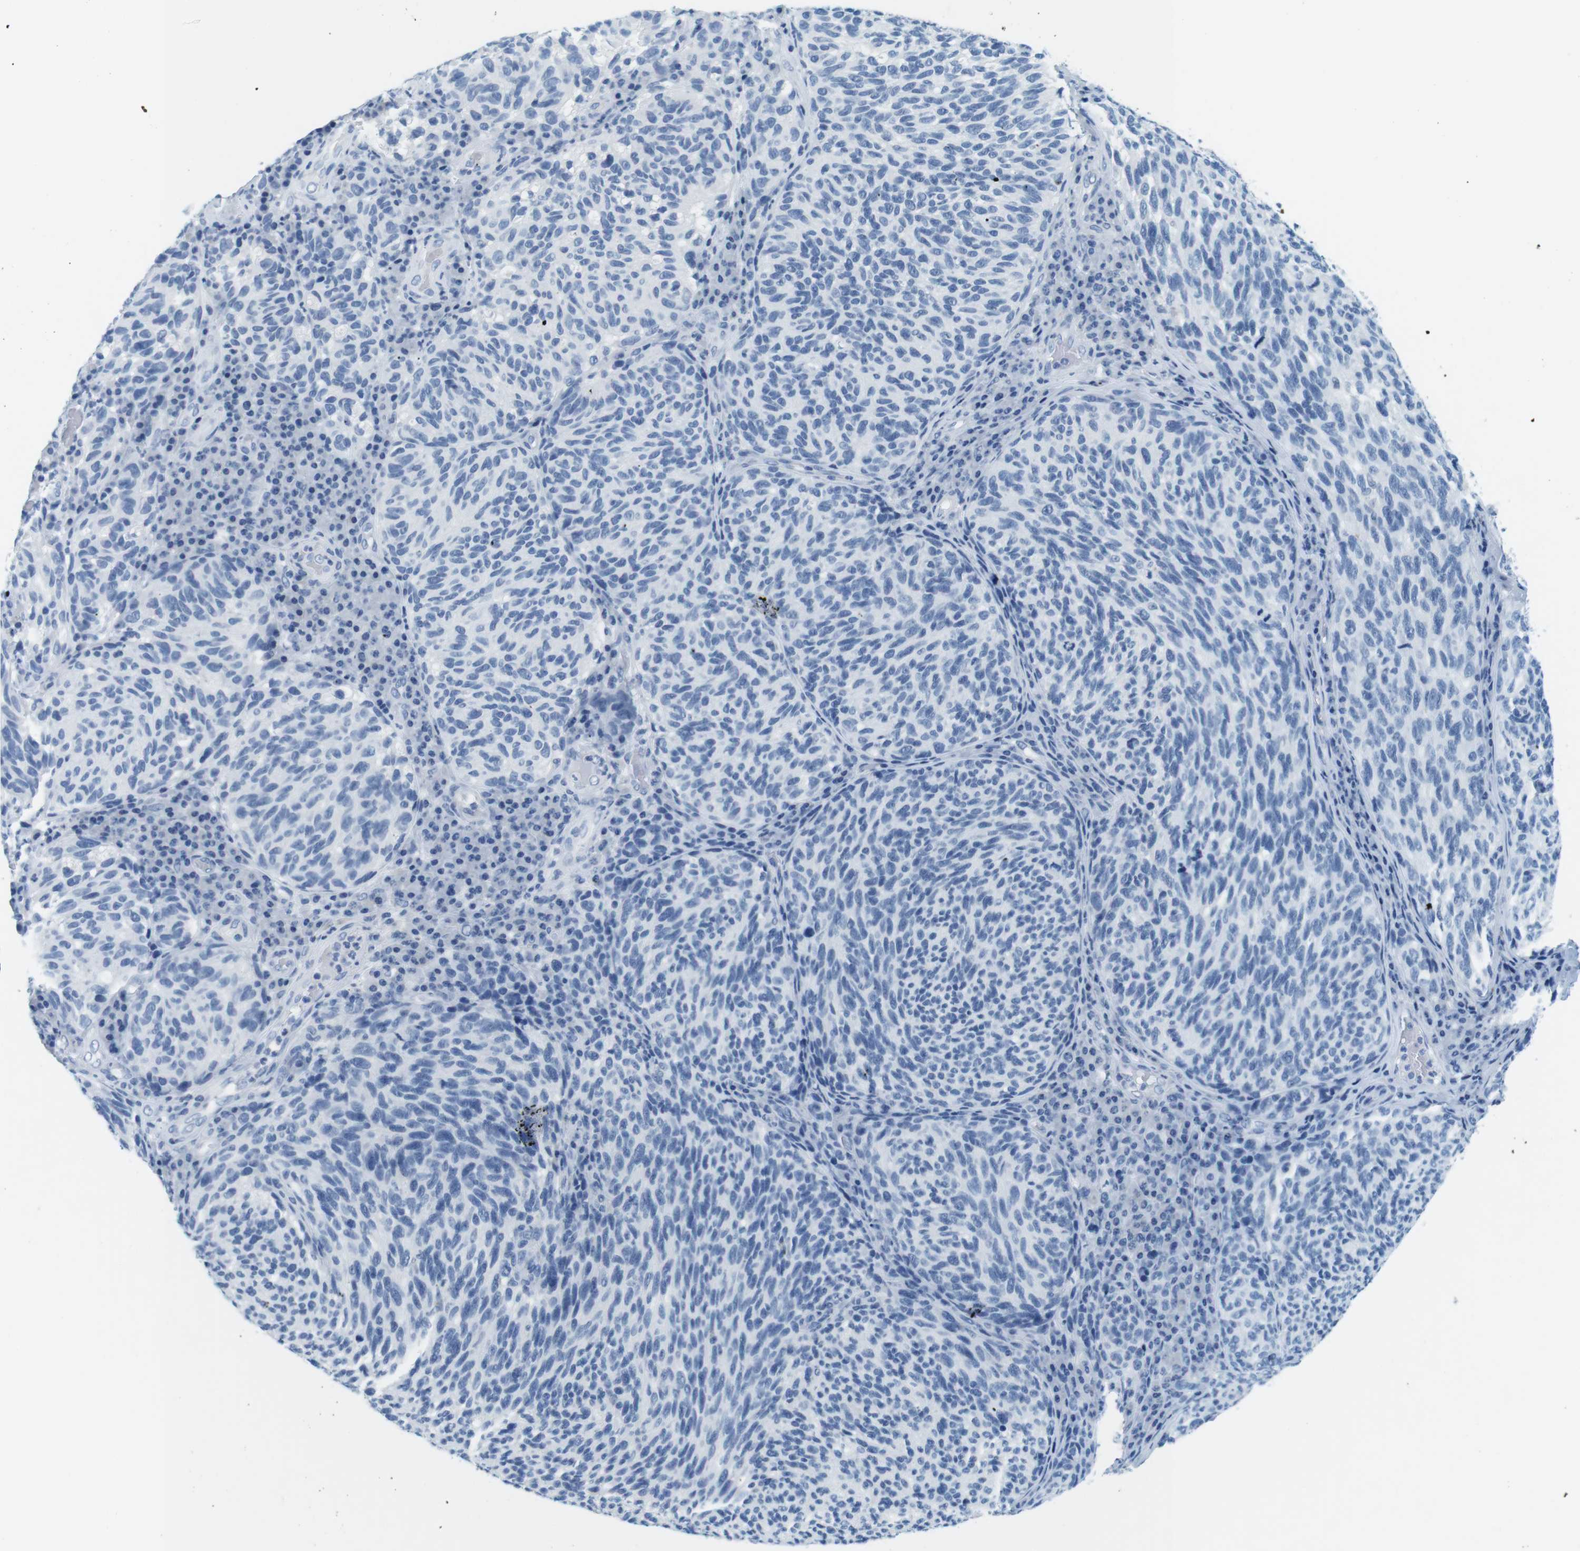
{"staining": {"intensity": "negative", "quantity": "none", "location": "none"}, "tissue": "melanoma", "cell_type": "Tumor cells", "image_type": "cancer", "snomed": [{"axis": "morphology", "description": "Malignant melanoma, NOS"}, {"axis": "topography", "description": "Skin"}], "caption": "Immunohistochemistry (IHC) histopathology image of neoplastic tissue: human malignant melanoma stained with DAB (3,3'-diaminobenzidine) demonstrates no significant protein positivity in tumor cells.", "gene": "CYP2C9", "patient": {"sex": "female", "age": 73}}